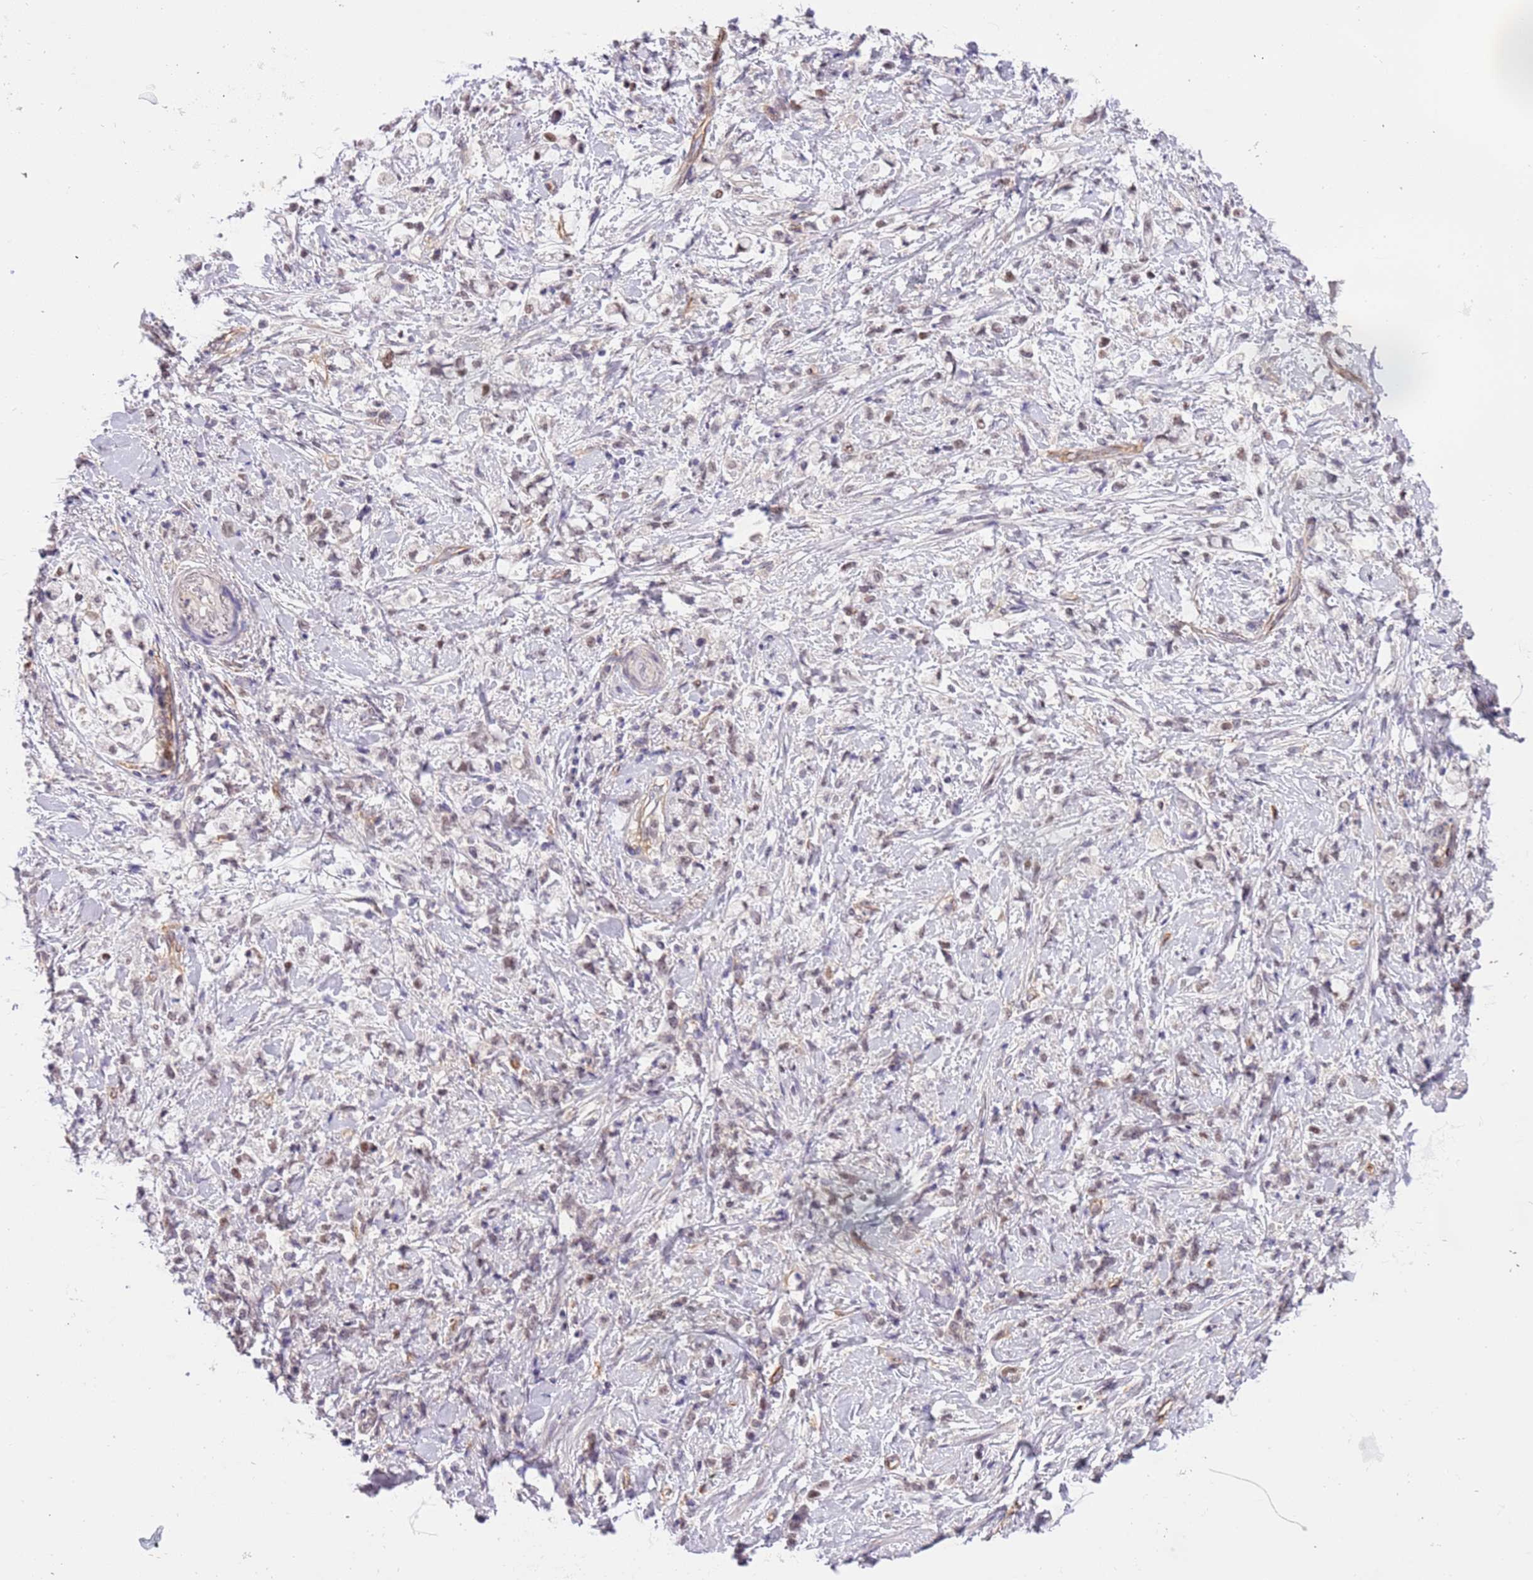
{"staining": {"intensity": "weak", "quantity": "<25%", "location": "cytoplasmic/membranous,nuclear"}, "tissue": "stomach cancer", "cell_type": "Tumor cells", "image_type": "cancer", "snomed": [{"axis": "morphology", "description": "Adenocarcinoma, NOS"}, {"axis": "topography", "description": "Stomach"}], "caption": "This is an immunohistochemistry (IHC) image of adenocarcinoma (stomach). There is no expression in tumor cells.", "gene": "MAGEF1", "patient": {"sex": "female", "age": 60}}